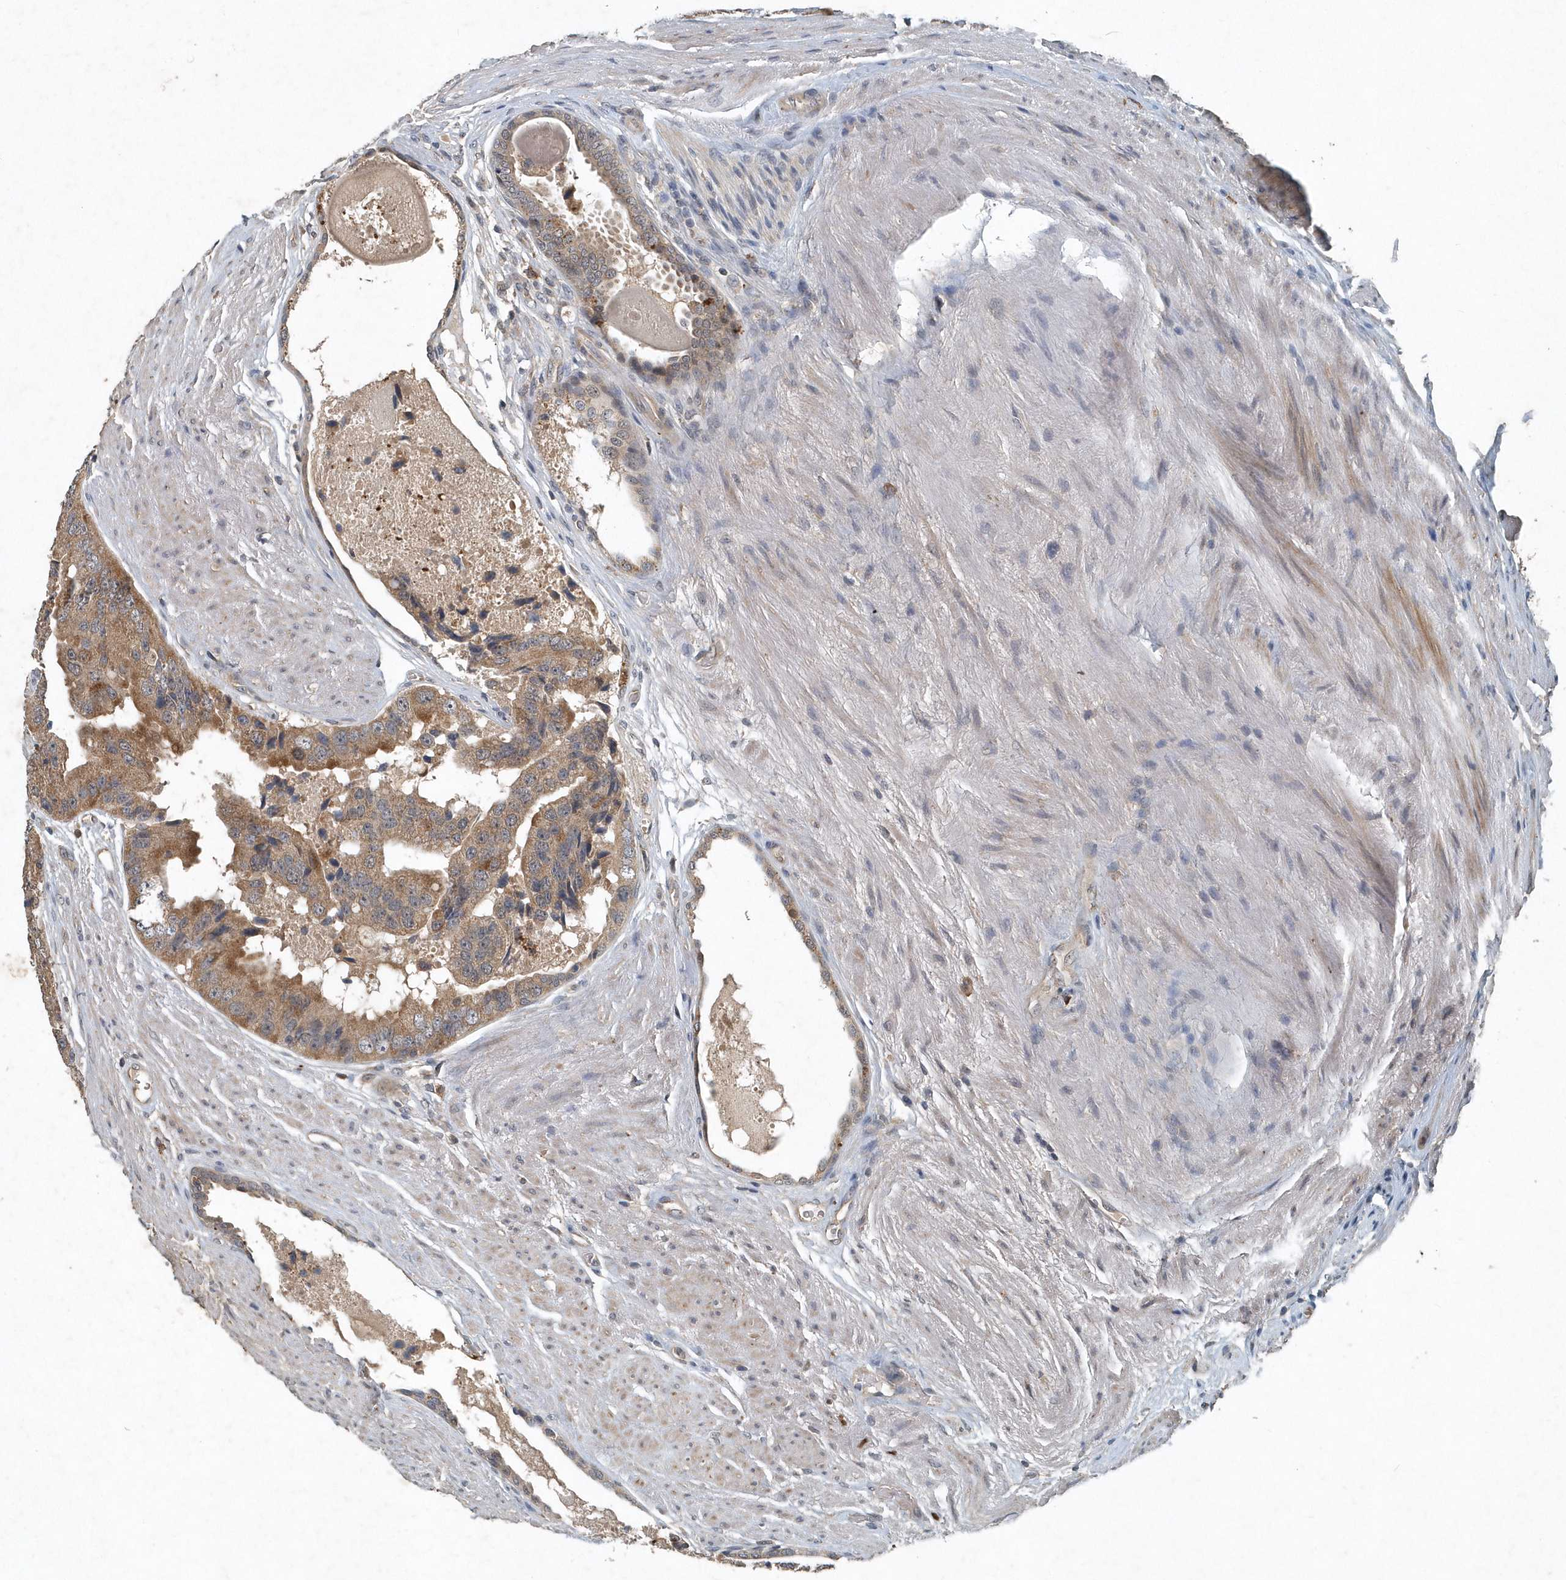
{"staining": {"intensity": "moderate", "quantity": ">75%", "location": "cytoplasmic/membranous"}, "tissue": "prostate cancer", "cell_type": "Tumor cells", "image_type": "cancer", "snomed": [{"axis": "morphology", "description": "Adenocarcinoma, High grade"}, {"axis": "topography", "description": "Prostate"}], "caption": "Tumor cells display medium levels of moderate cytoplasmic/membranous staining in about >75% of cells in human high-grade adenocarcinoma (prostate). (Stains: DAB in brown, nuclei in blue, Microscopy: brightfield microscopy at high magnification).", "gene": "SCFD2", "patient": {"sex": "male", "age": 70}}